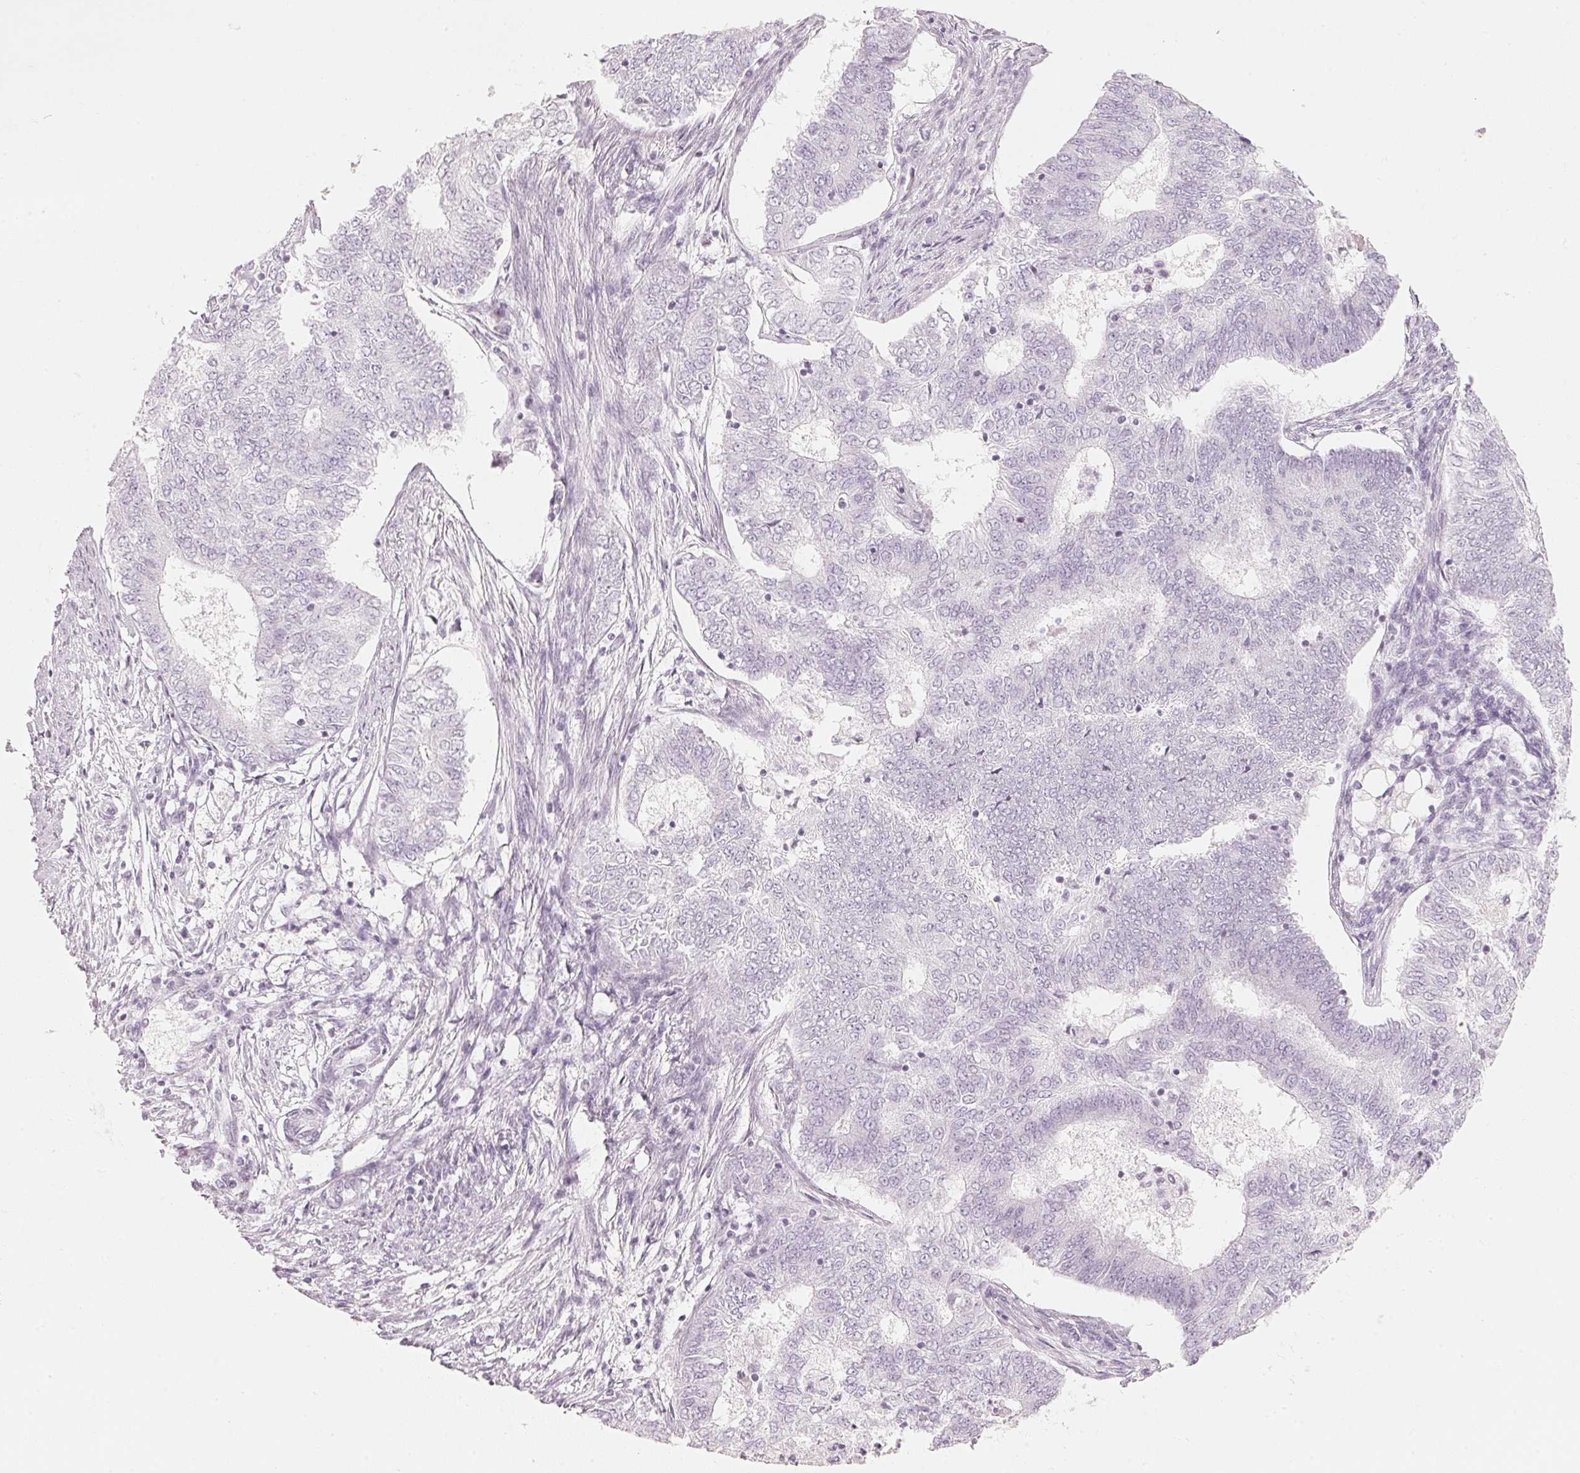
{"staining": {"intensity": "negative", "quantity": "none", "location": "none"}, "tissue": "endometrial cancer", "cell_type": "Tumor cells", "image_type": "cancer", "snomed": [{"axis": "morphology", "description": "Adenocarcinoma, NOS"}, {"axis": "topography", "description": "Endometrium"}], "caption": "Endometrial adenocarcinoma was stained to show a protein in brown. There is no significant staining in tumor cells.", "gene": "SLC22A8", "patient": {"sex": "female", "age": 62}}